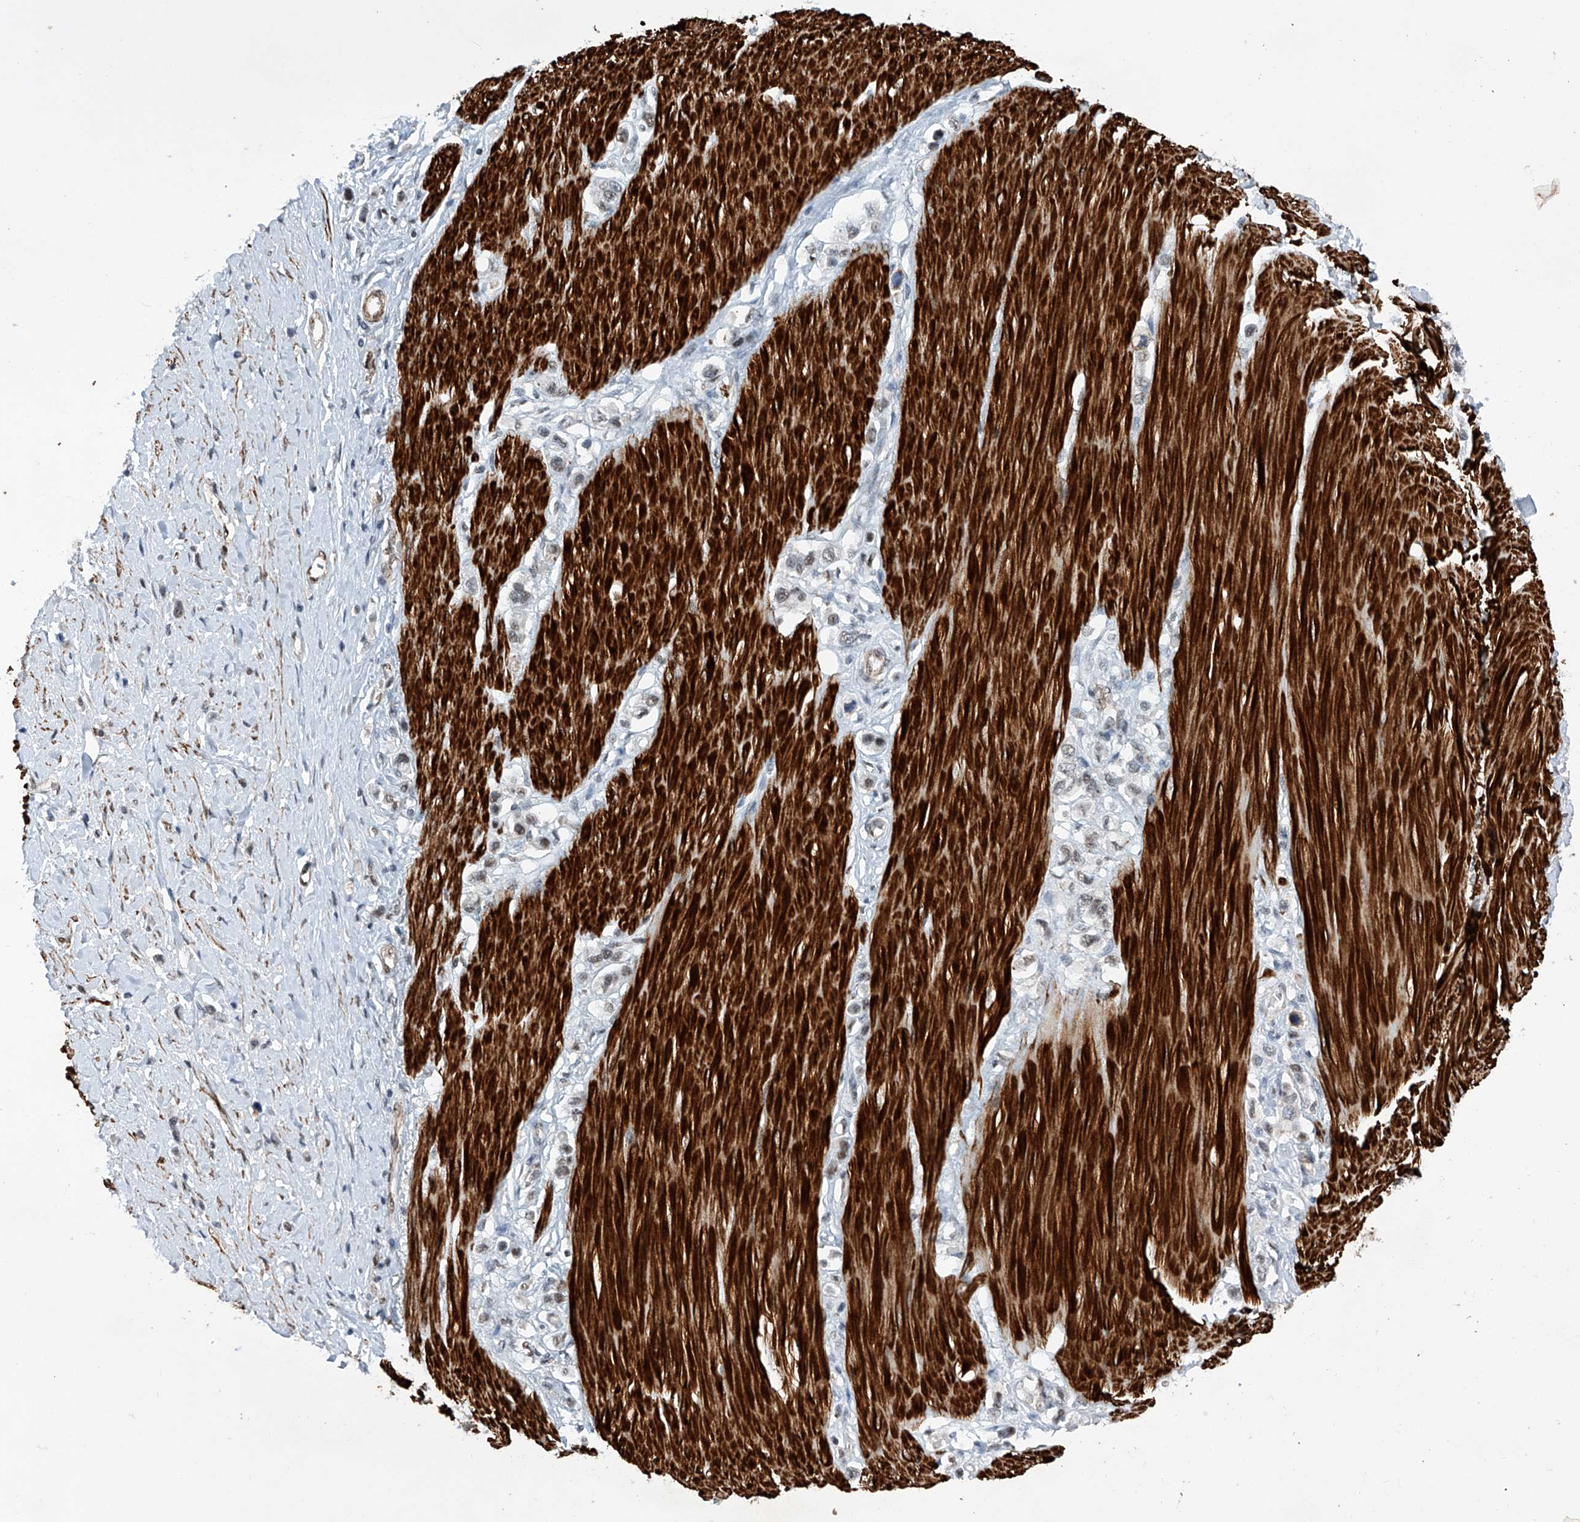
{"staining": {"intensity": "weak", "quantity": "25%-75%", "location": "nuclear"}, "tissue": "stomach cancer", "cell_type": "Tumor cells", "image_type": "cancer", "snomed": [{"axis": "morphology", "description": "Adenocarcinoma, NOS"}, {"axis": "topography", "description": "Stomach"}], "caption": "Stomach cancer (adenocarcinoma) was stained to show a protein in brown. There is low levels of weak nuclear expression in approximately 25%-75% of tumor cells. (brown staining indicates protein expression, while blue staining denotes nuclei).", "gene": "NFATC4", "patient": {"sex": "female", "age": 65}}